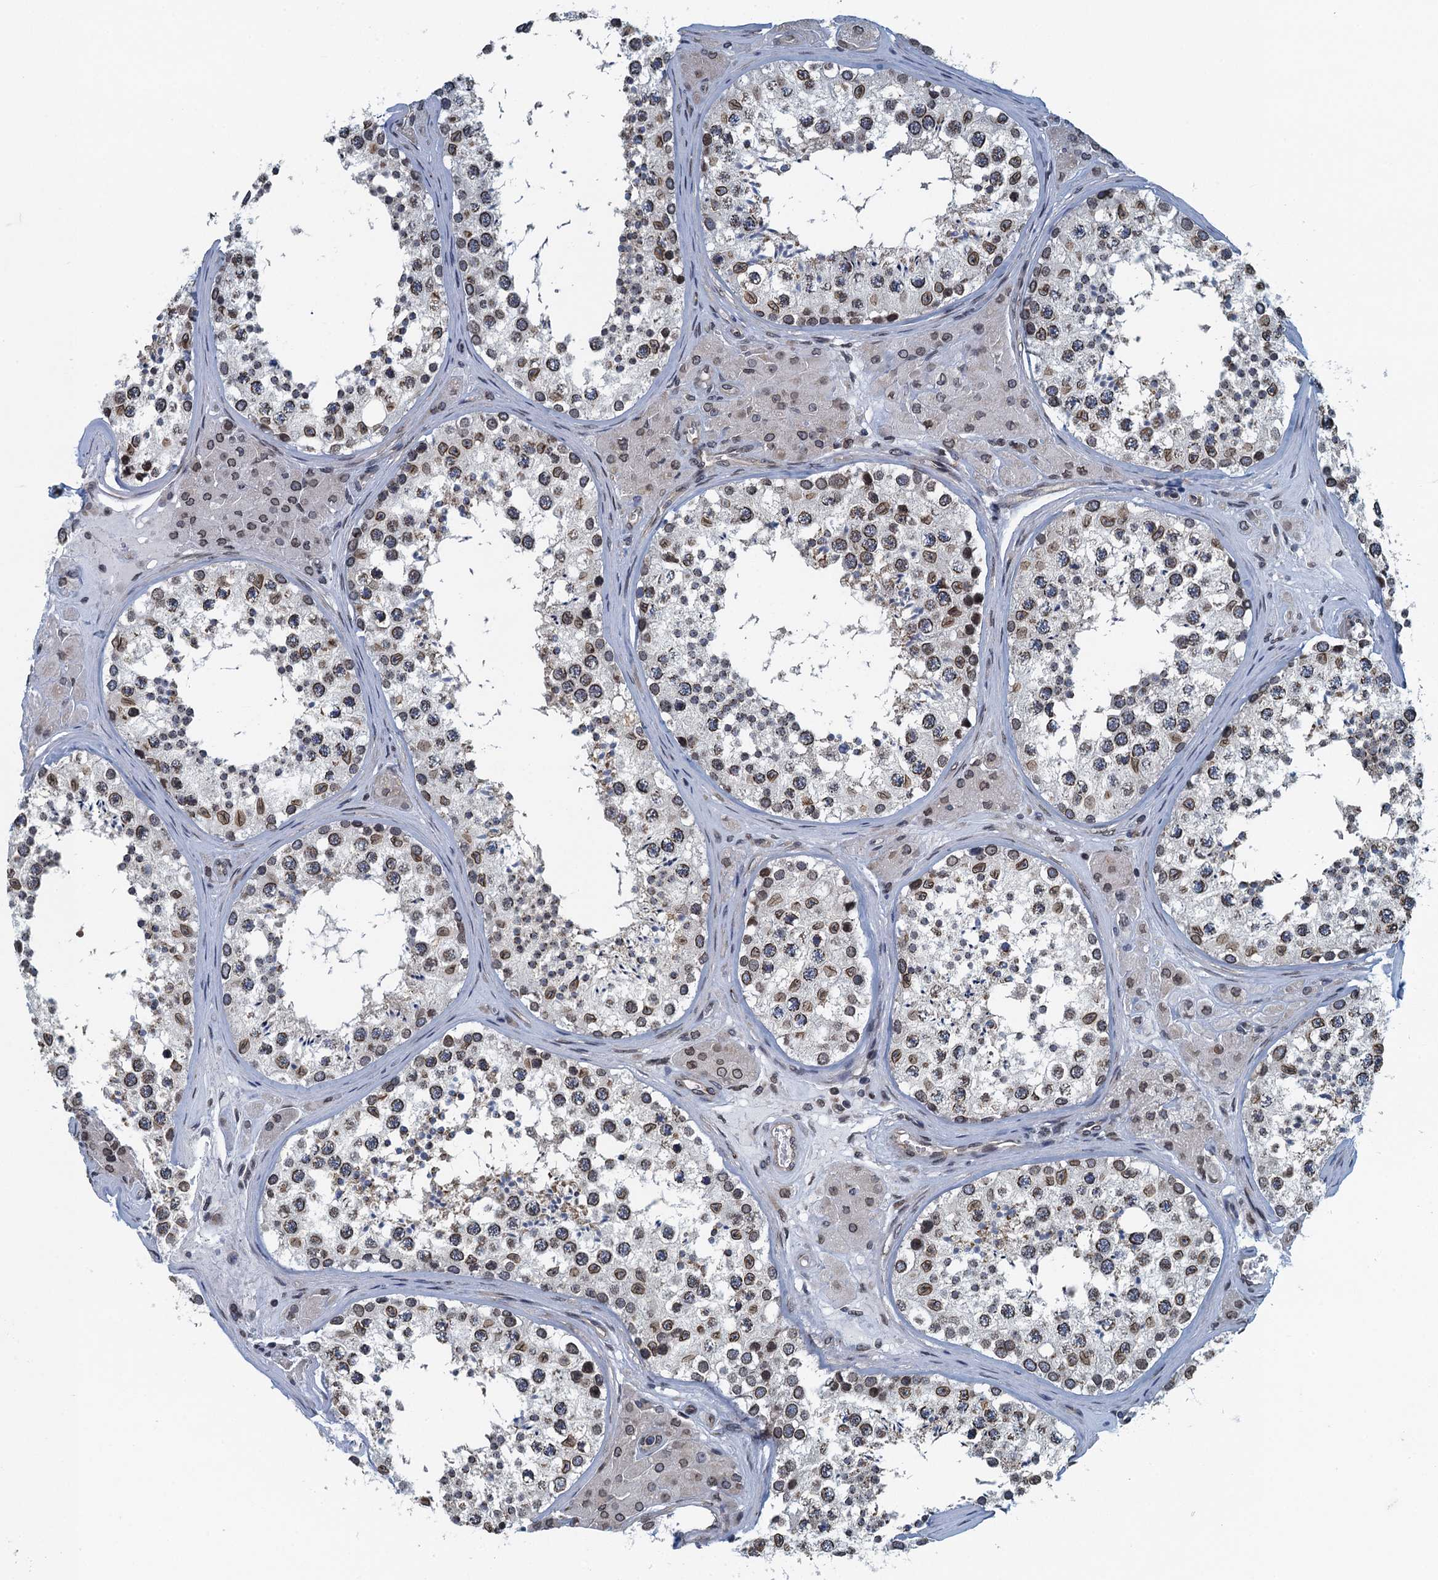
{"staining": {"intensity": "moderate", "quantity": "25%-75%", "location": "cytoplasmic/membranous,nuclear"}, "tissue": "testis", "cell_type": "Cells in seminiferous ducts", "image_type": "normal", "snomed": [{"axis": "morphology", "description": "Normal tissue, NOS"}, {"axis": "topography", "description": "Testis"}], "caption": "The photomicrograph reveals immunohistochemical staining of benign testis. There is moderate cytoplasmic/membranous,nuclear staining is seen in about 25%-75% of cells in seminiferous ducts.", "gene": "CCDC34", "patient": {"sex": "male", "age": 46}}